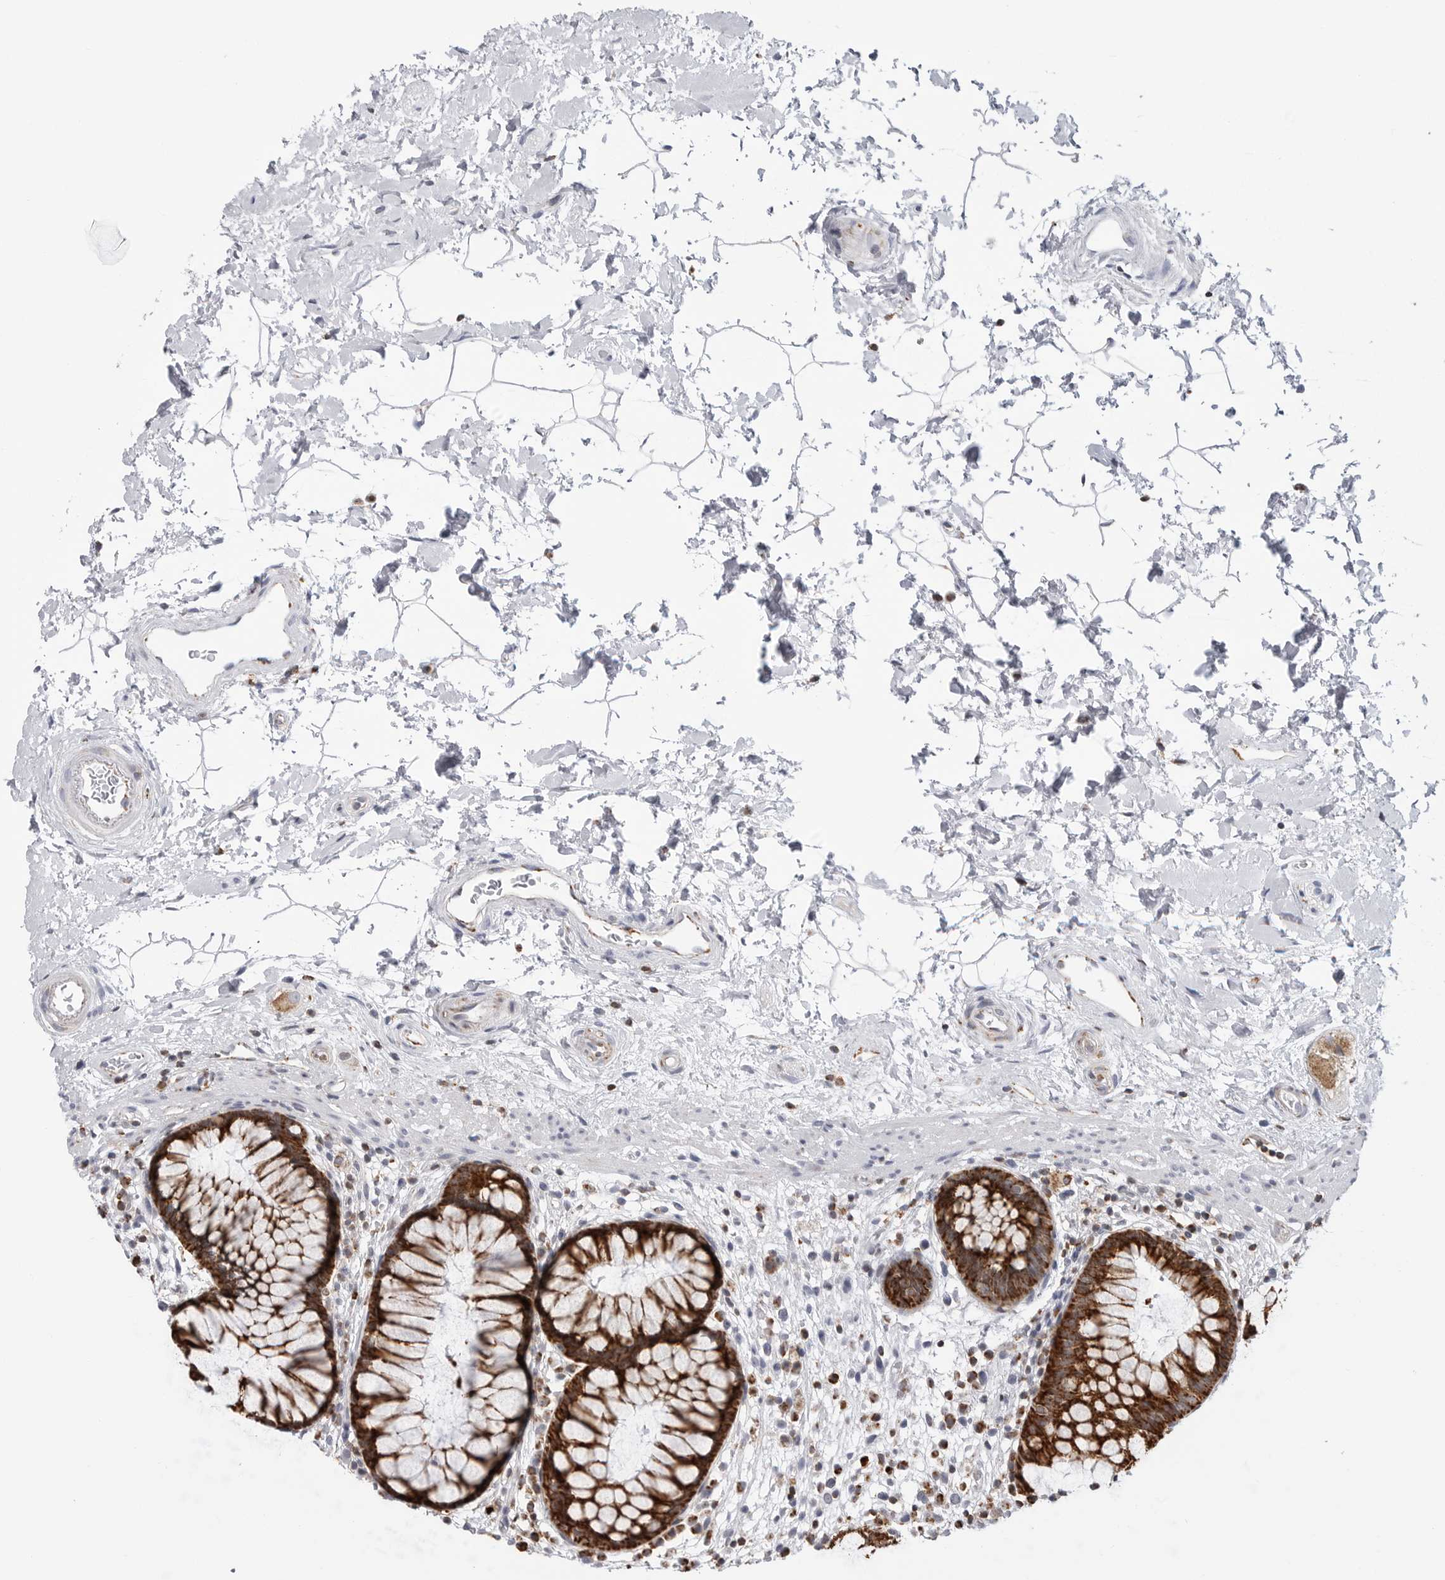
{"staining": {"intensity": "strong", "quantity": ">75%", "location": "cytoplasmic/membranous"}, "tissue": "rectum", "cell_type": "Glandular cells", "image_type": "normal", "snomed": [{"axis": "morphology", "description": "Normal tissue, NOS"}, {"axis": "topography", "description": "Rectum"}], "caption": "The histopathology image shows staining of benign rectum, revealing strong cytoplasmic/membranous protein staining (brown color) within glandular cells.", "gene": "COX5A", "patient": {"sex": "male", "age": 51}}